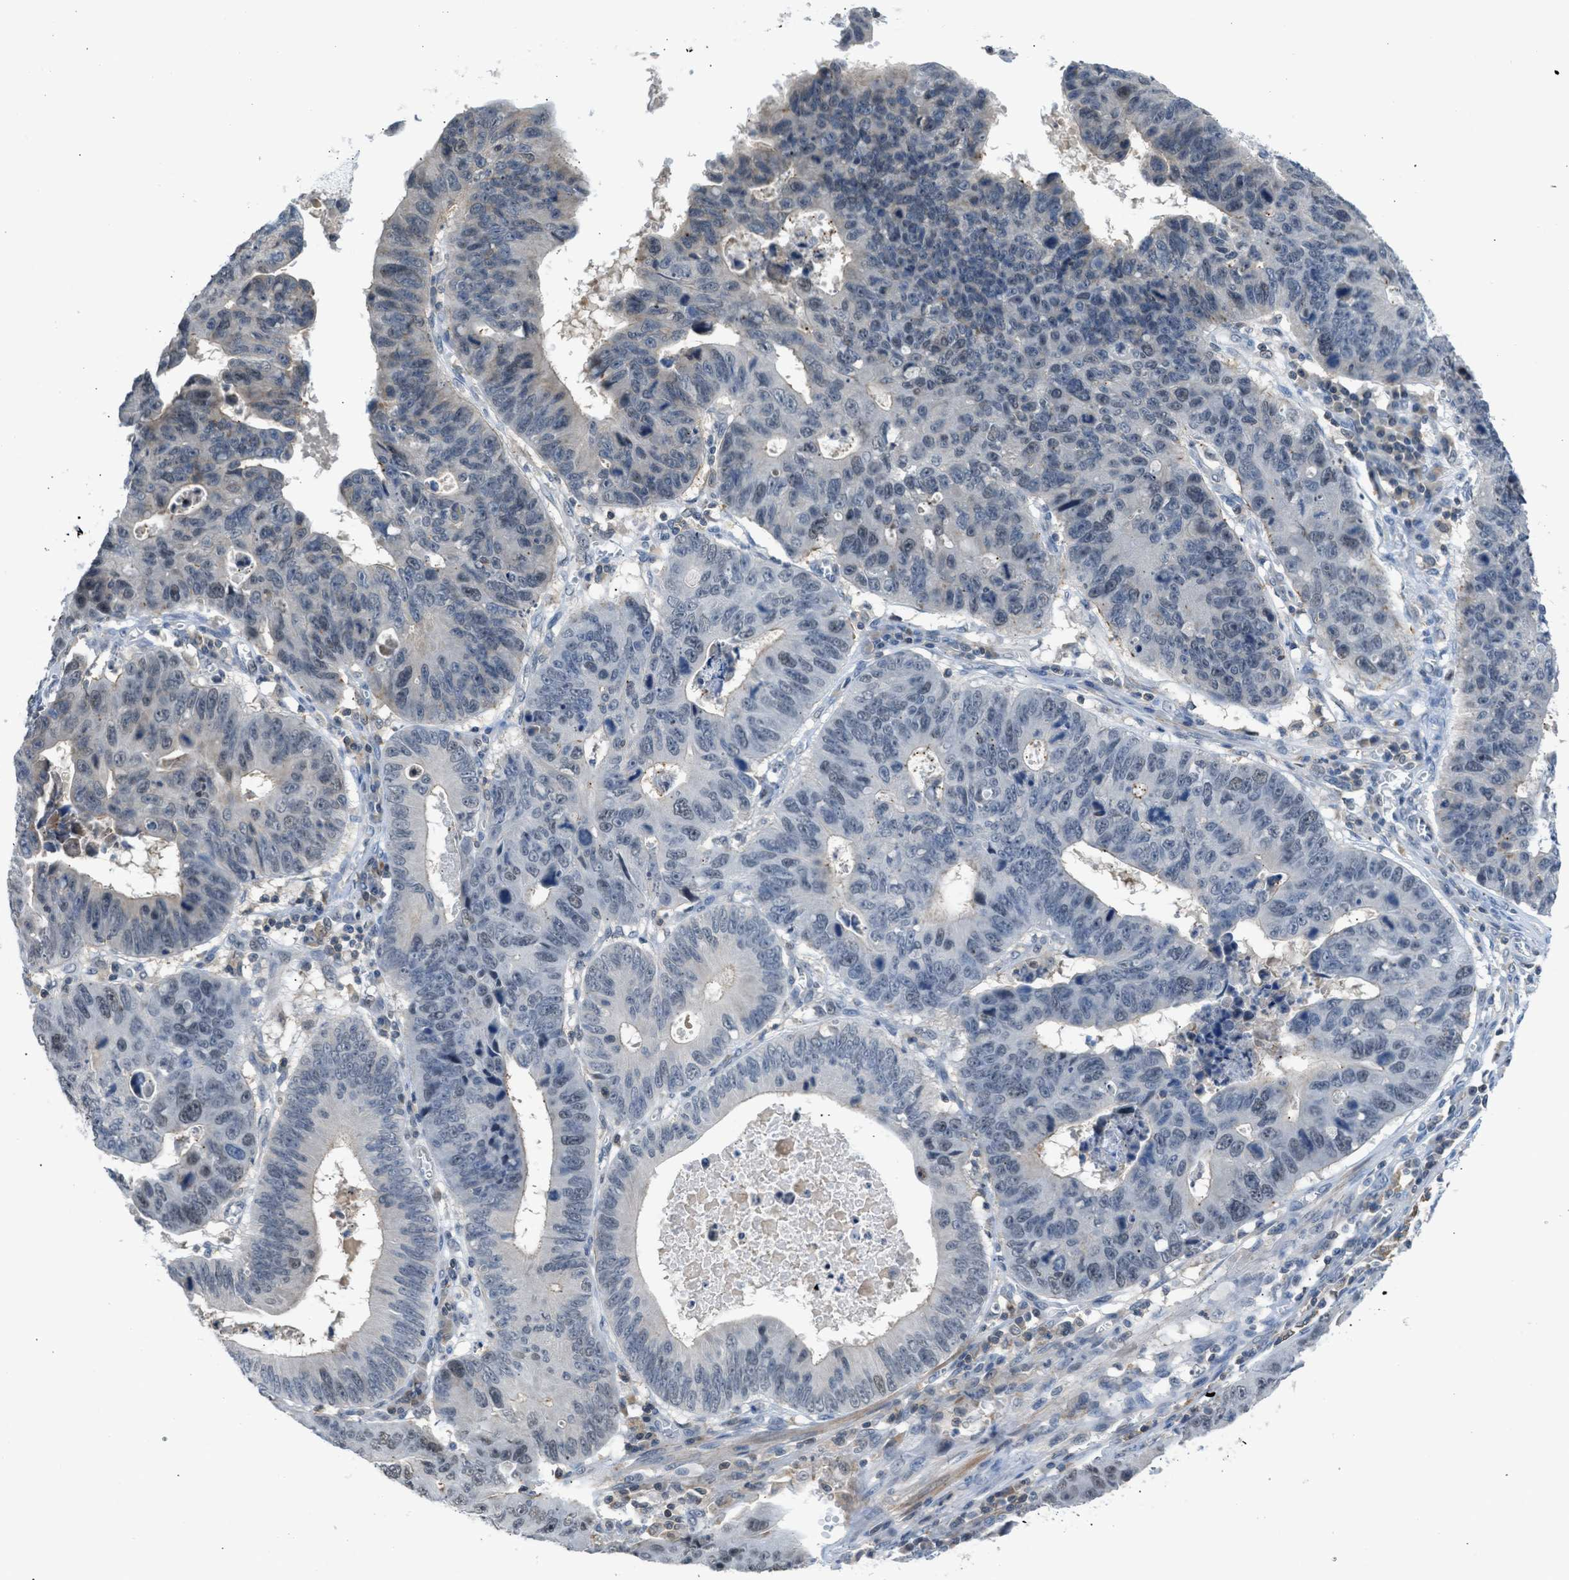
{"staining": {"intensity": "weak", "quantity": "<25%", "location": "nuclear"}, "tissue": "stomach cancer", "cell_type": "Tumor cells", "image_type": "cancer", "snomed": [{"axis": "morphology", "description": "Adenocarcinoma, NOS"}, {"axis": "topography", "description": "Stomach"}], "caption": "This image is of stomach adenocarcinoma stained with IHC to label a protein in brown with the nuclei are counter-stained blue. There is no expression in tumor cells. (Stains: DAB IHC with hematoxylin counter stain, Microscopy: brightfield microscopy at high magnification).", "gene": "TTBK2", "patient": {"sex": "male", "age": 59}}